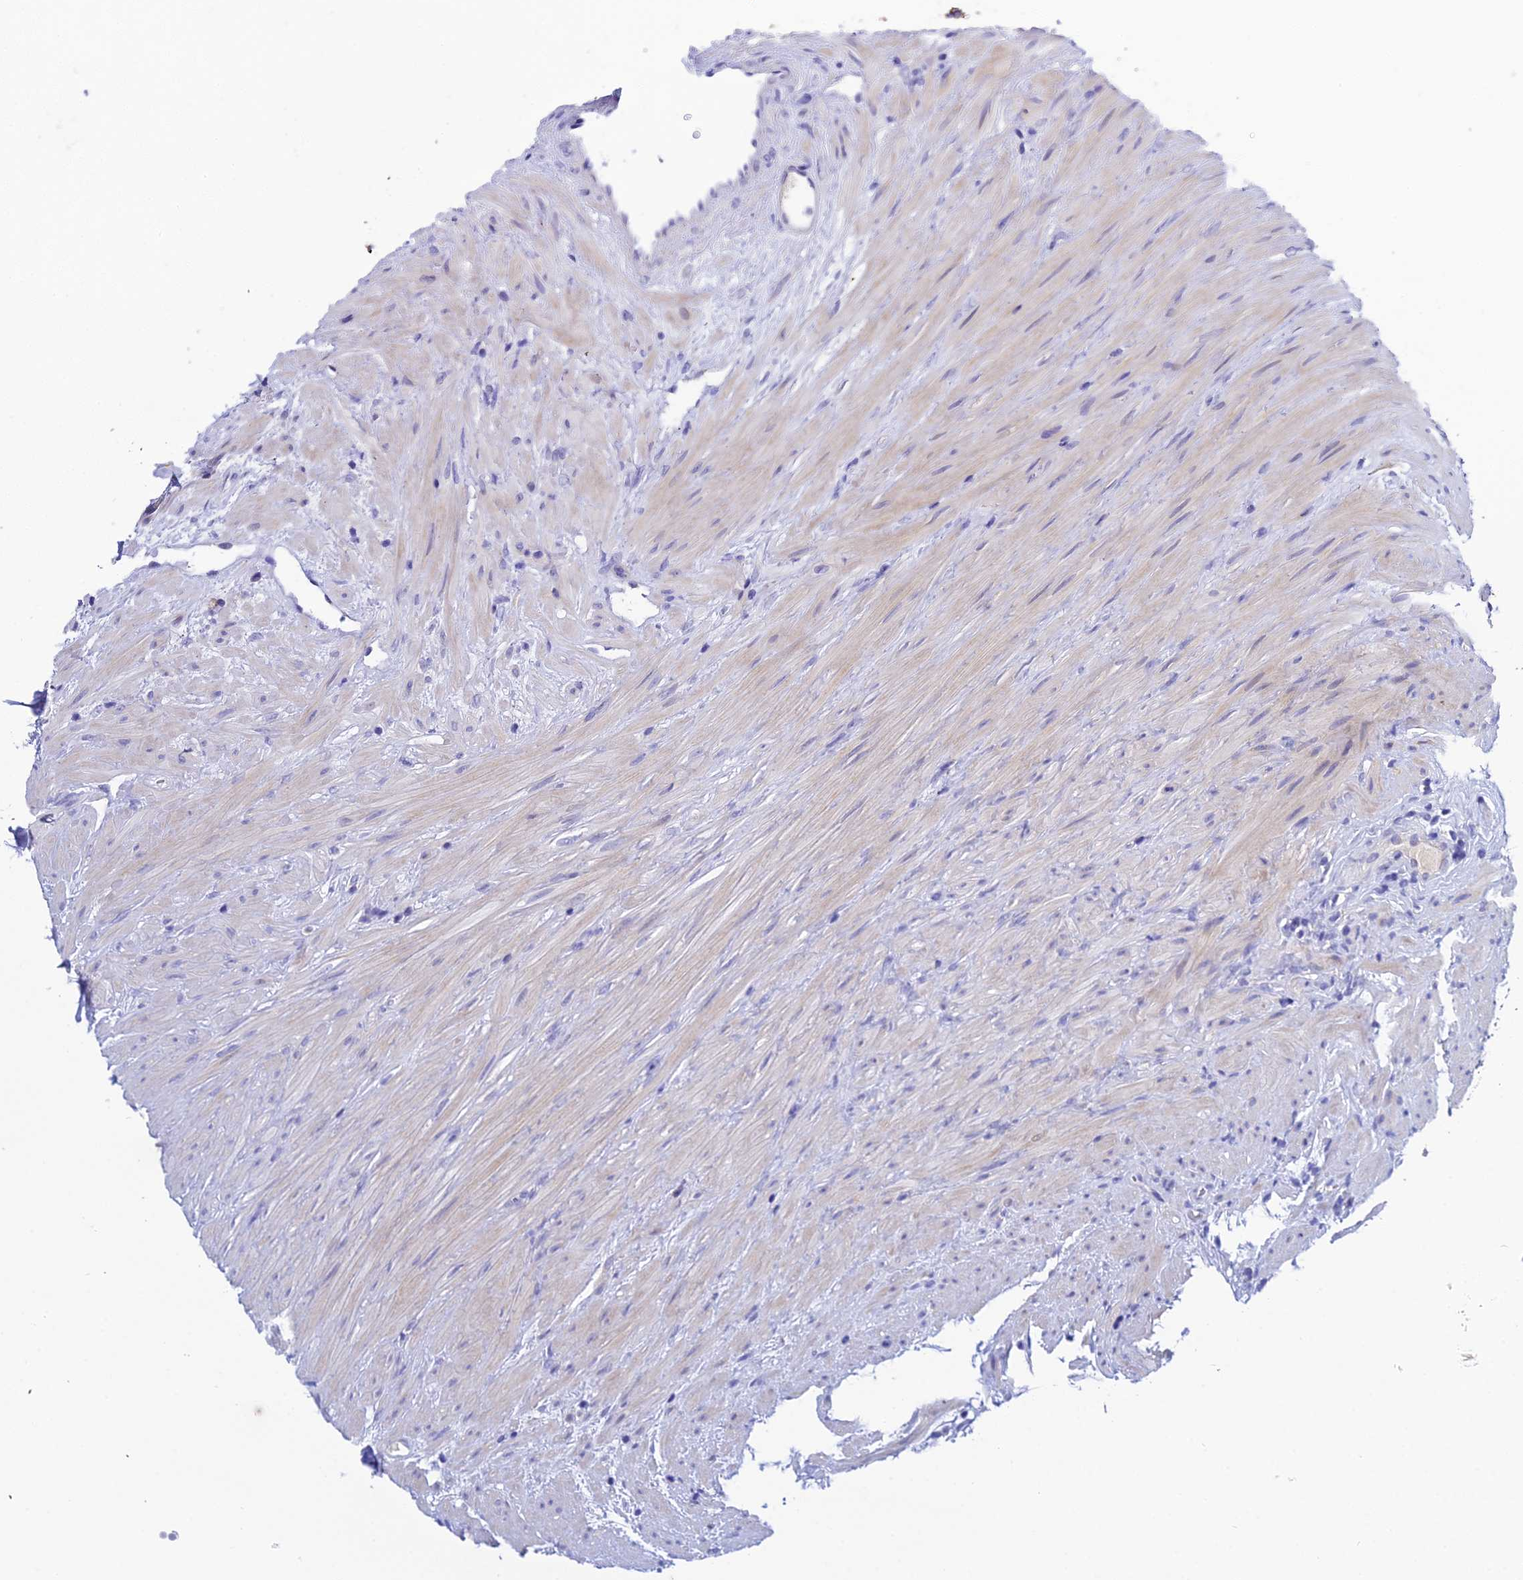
{"staining": {"intensity": "moderate", "quantity": ">75%", "location": "cytoplasmic/membranous"}, "tissue": "prostate", "cell_type": "Glandular cells", "image_type": "normal", "snomed": [{"axis": "morphology", "description": "Normal tissue, NOS"}, {"axis": "topography", "description": "Prostate"}], "caption": "IHC of normal human prostate displays medium levels of moderate cytoplasmic/membranous staining in approximately >75% of glandular cells.", "gene": "ZXDA", "patient": {"sex": "male", "age": 76}}